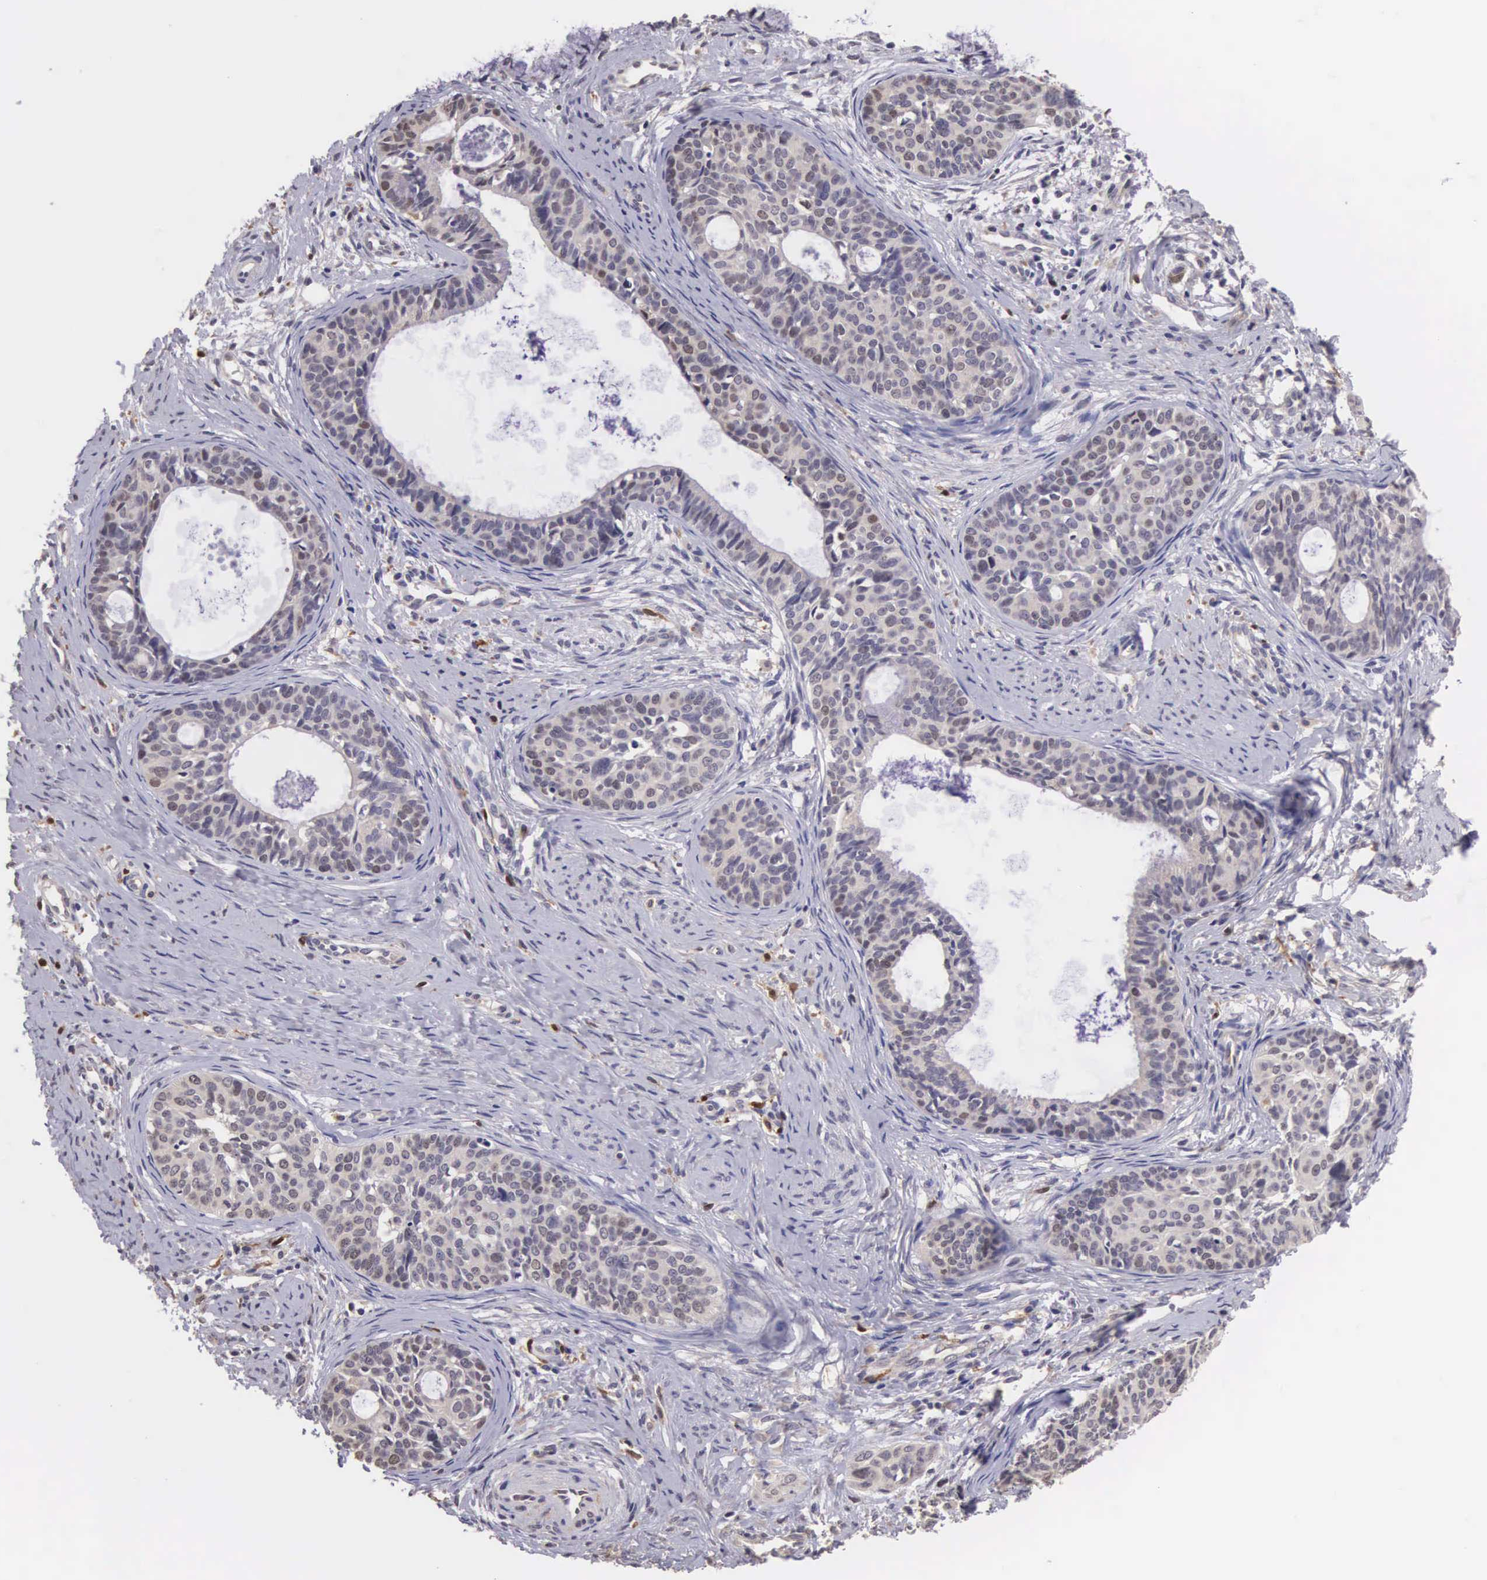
{"staining": {"intensity": "moderate", "quantity": "25%-75%", "location": "nuclear"}, "tissue": "cervical cancer", "cell_type": "Tumor cells", "image_type": "cancer", "snomed": [{"axis": "morphology", "description": "Squamous cell carcinoma, NOS"}, {"axis": "topography", "description": "Cervix"}], "caption": "Moderate nuclear positivity is seen in approximately 25%-75% of tumor cells in cervical cancer.", "gene": "CDC45", "patient": {"sex": "female", "age": 34}}